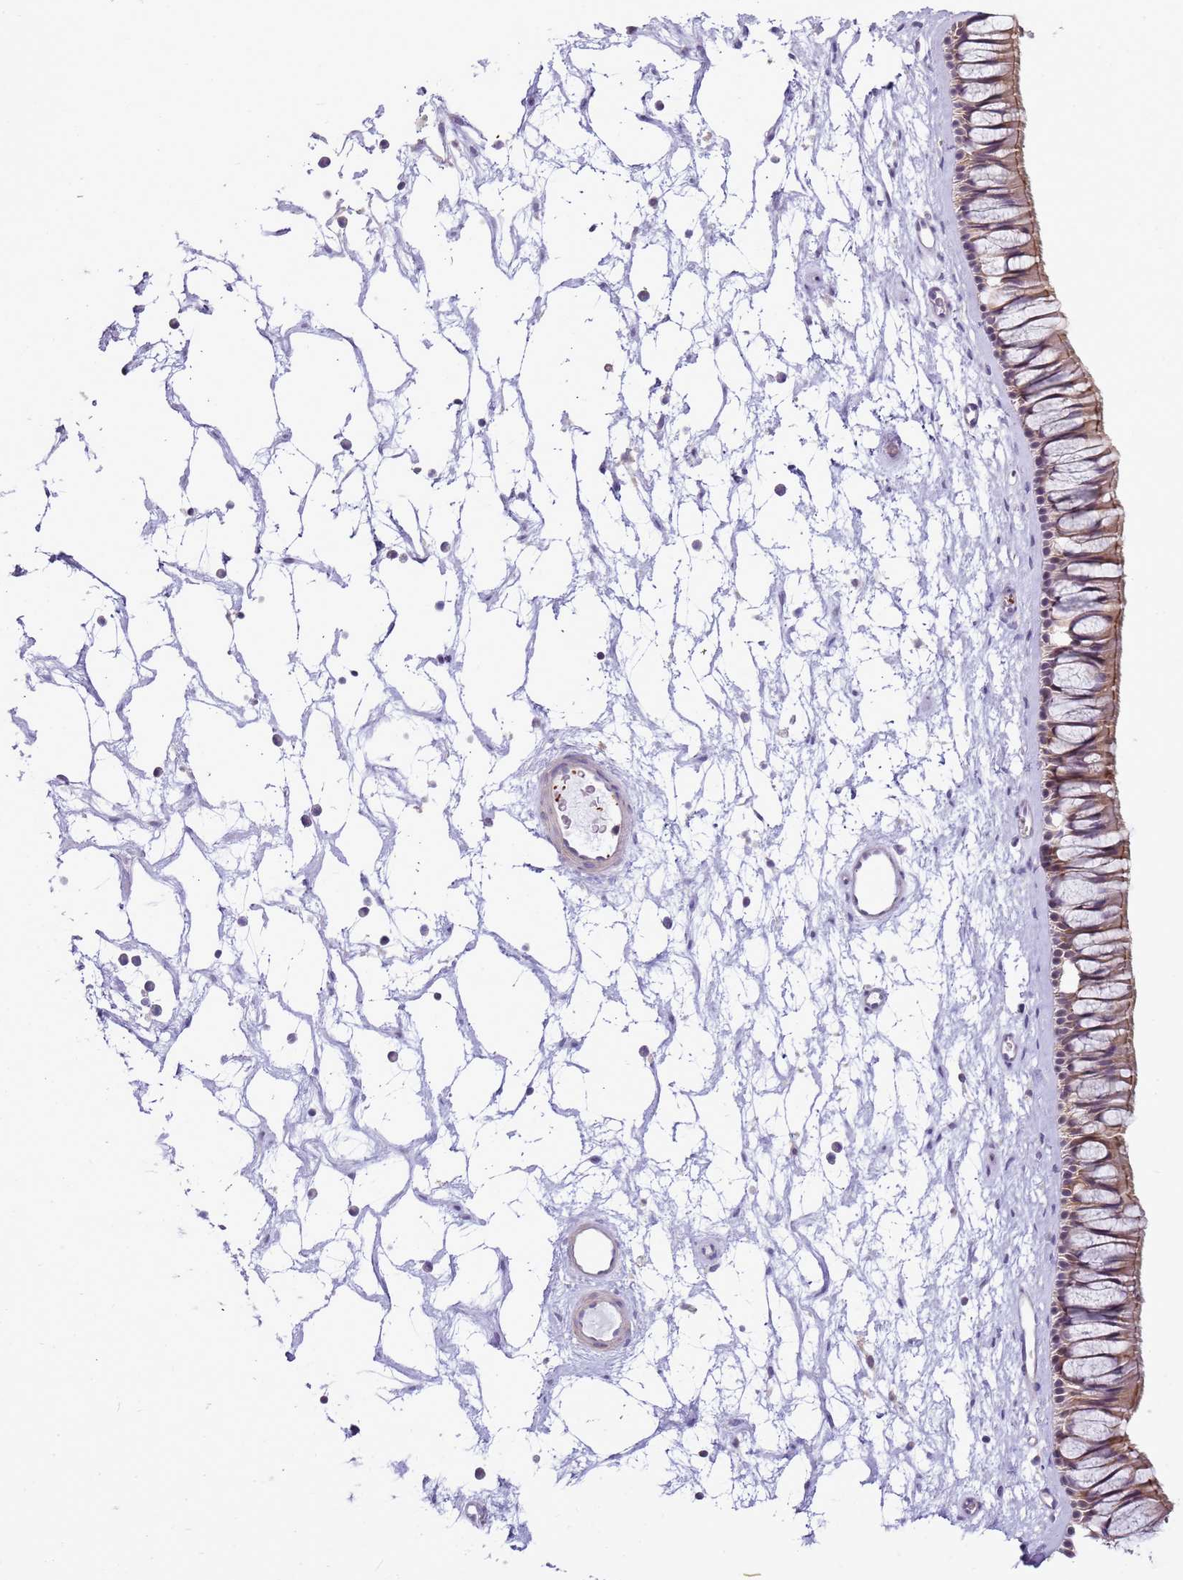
{"staining": {"intensity": "moderate", "quantity": "25%-75%", "location": "cytoplasmic/membranous"}, "tissue": "nasopharynx", "cell_type": "Respiratory epithelial cells", "image_type": "normal", "snomed": [{"axis": "morphology", "description": "Normal tissue, NOS"}, {"axis": "topography", "description": "Nasopharynx"}], "caption": "Immunohistochemical staining of unremarkable nasopharynx displays medium levels of moderate cytoplasmic/membranous expression in approximately 25%-75% of respiratory epithelial cells. Ihc stains the protein in brown and the nuclei are stained blue.", "gene": "CAPN7", "patient": {"sex": "male", "age": 64}}